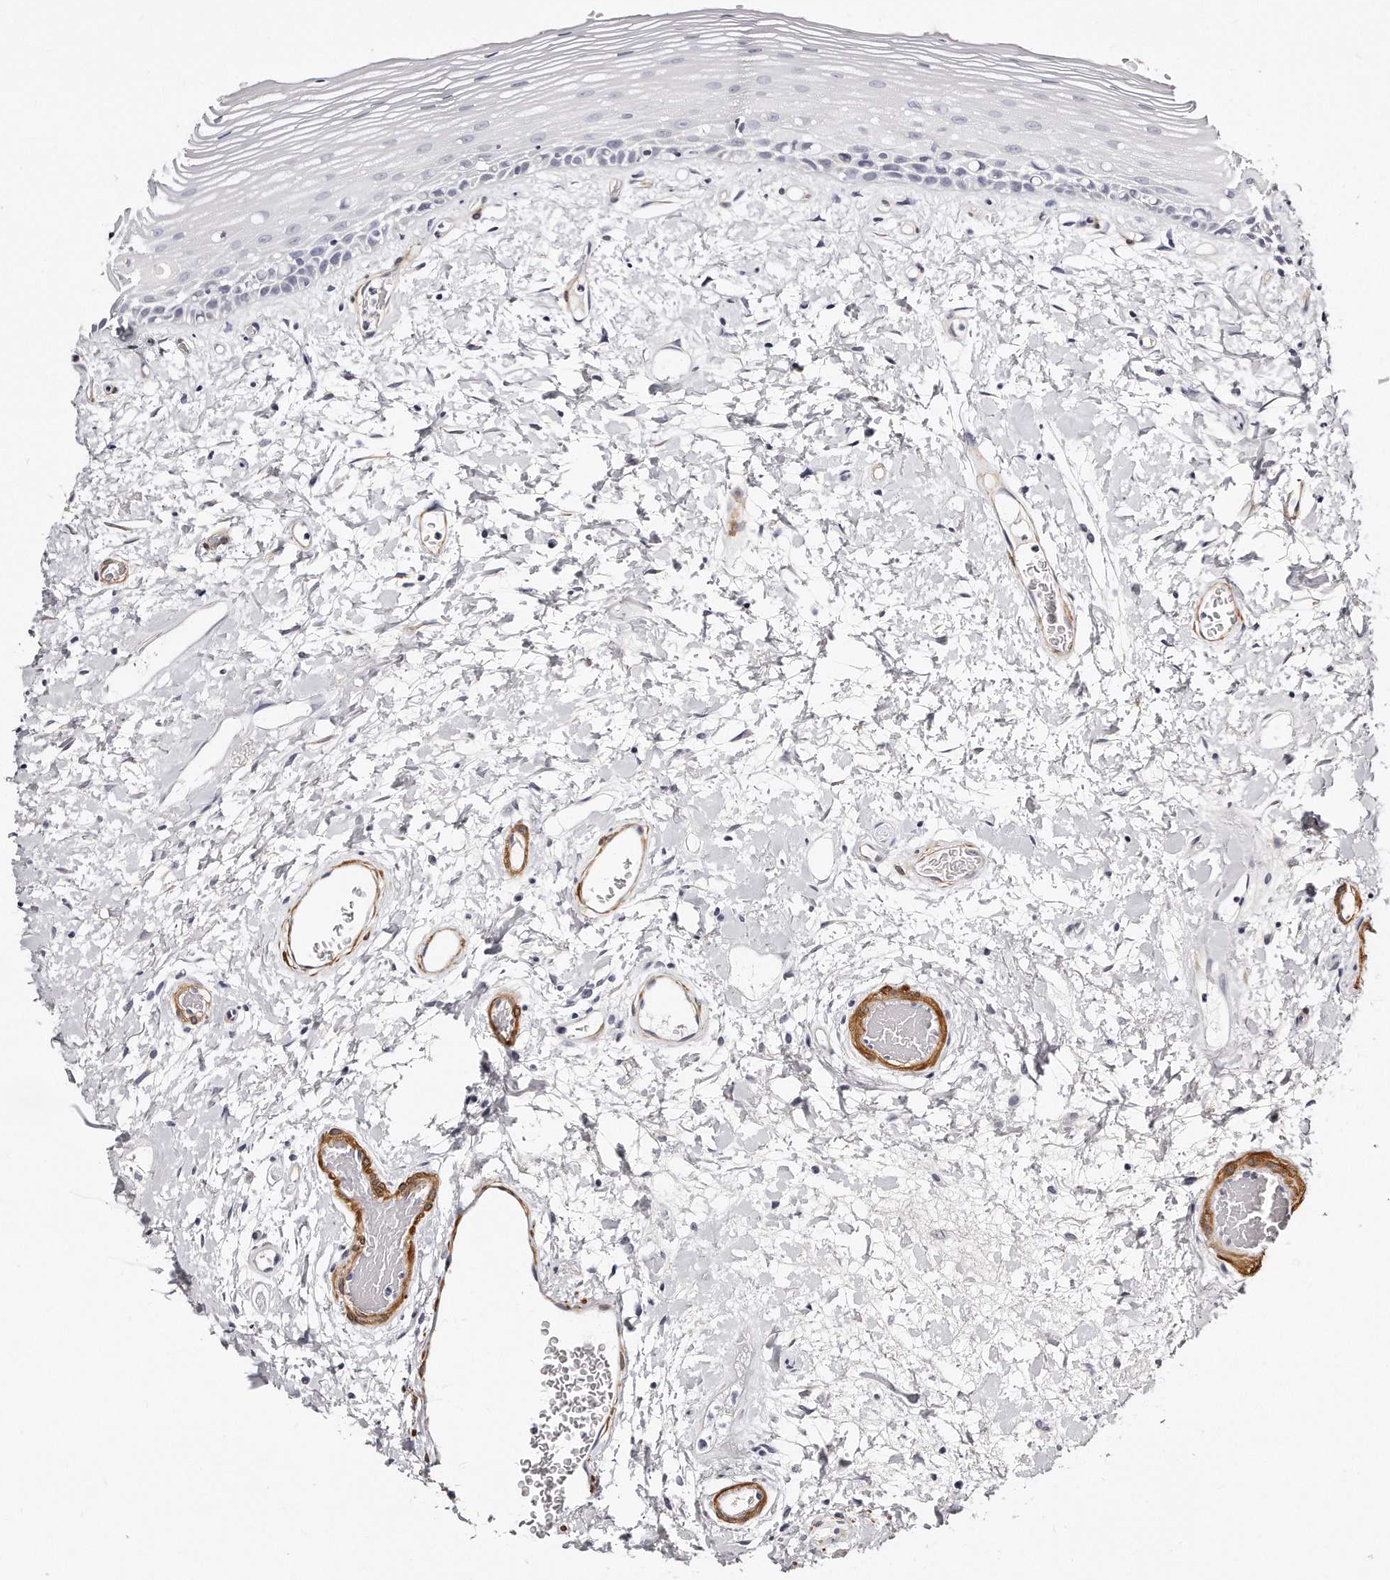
{"staining": {"intensity": "negative", "quantity": "none", "location": "none"}, "tissue": "oral mucosa", "cell_type": "Squamous epithelial cells", "image_type": "normal", "snomed": [{"axis": "morphology", "description": "Normal tissue, NOS"}, {"axis": "topography", "description": "Oral tissue"}], "caption": "The immunohistochemistry image has no significant positivity in squamous epithelial cells of oral mucosa.", "gene": "LMOD1", "patient": {"sex": "female", "age": 76}}